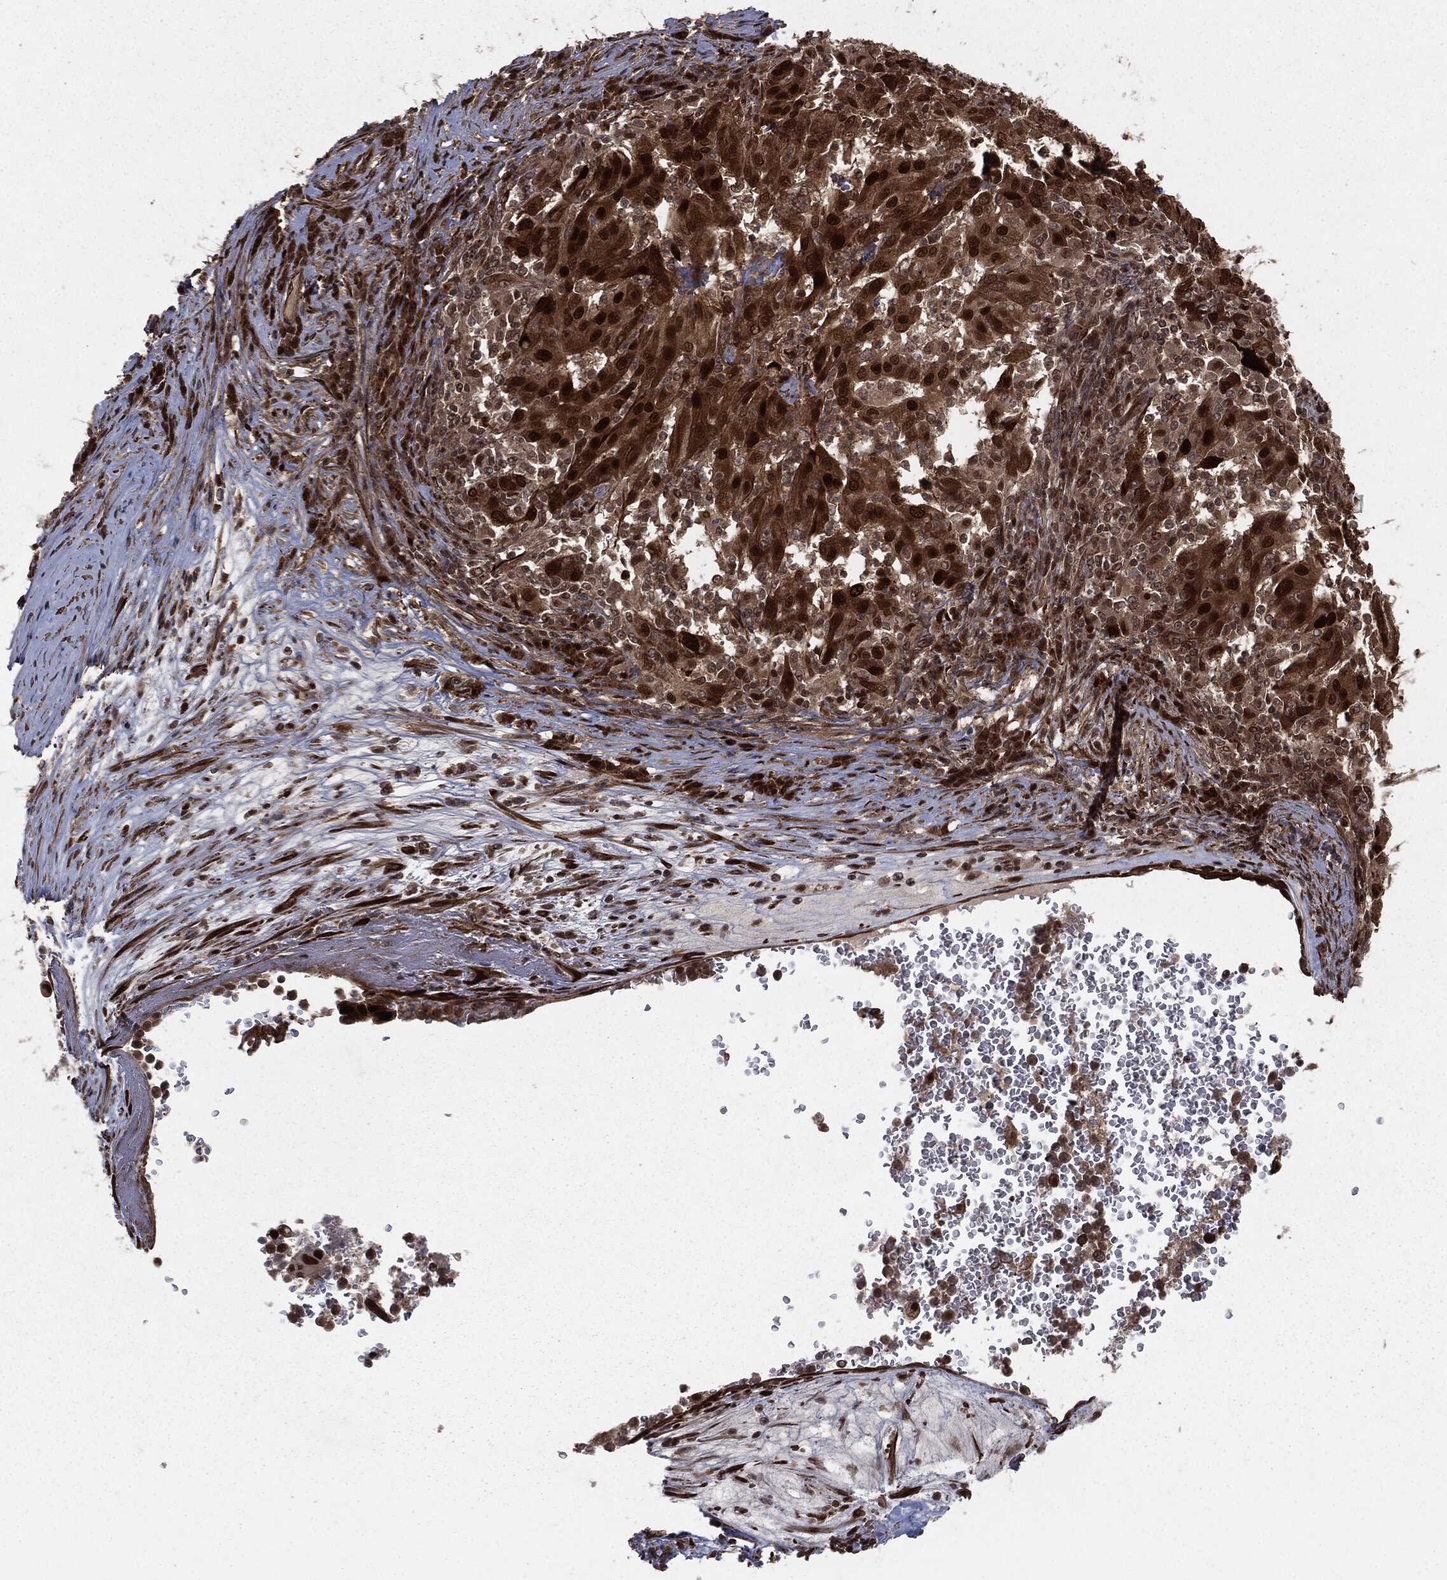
{"staining": {"intensity": "strong", "quantity": ">75%", "location": "cytoplasmic/membranous,nuclear"}, "tissue": "pancreatic cancer", "cell_type": "Tumor cells", "image_type": "cancer", "snomed": [{"axis": "morphology", "description": "Adenocarcinoma, NOS"}, {"axis": "topography", "description": "Pancreas"}], "caption": "Immunohistochemistry of human adenocarcinoma (pancreatic) shows high levels of strong cytoplasmic/membranous and nuclear expression in approximately >75% of tumor cells. Ihc stains the protein of interest in brown and the nuclei are stained blue.", "gene": "RANBP9", "patient": {"sex": "male", "age": 63}}